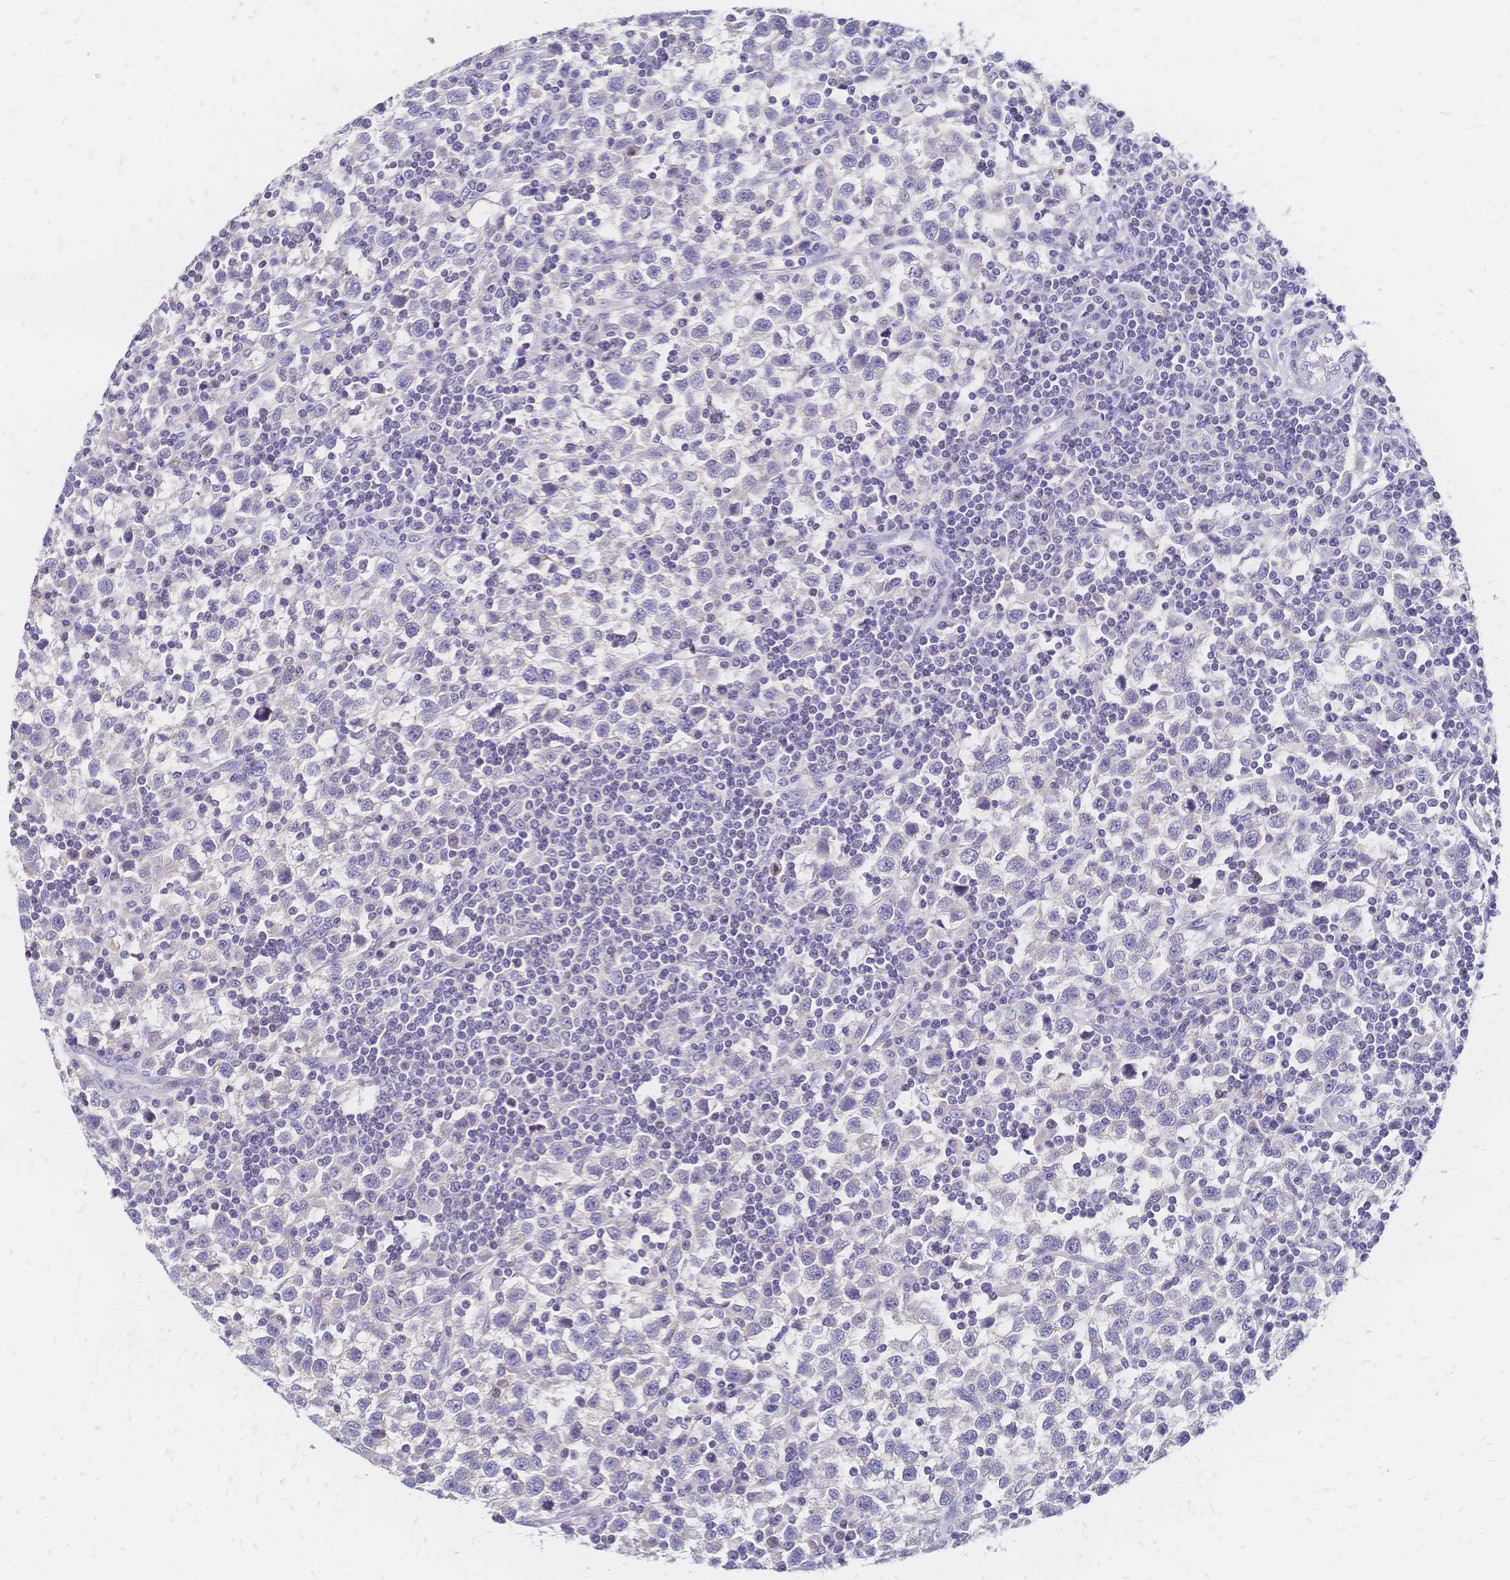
{"staining": {"intensity": "negative", "quantity": "none", "location": "none"}, "tissue": "testis cancer", "cell_type": "Tumor cells", "image_type": "cancer", "snomed": [{"axis": "morphology", "description": "Seminoma, NOS"}, {"axis": "topography", "description": "Testis"}], "caption": "DAB immunohistochemical staining of human testis cancer (seminoma) demonstrates no significant expression in tumor cells.", "gene": "DTNB", "patient": {"sex": "male", "age": 34}}